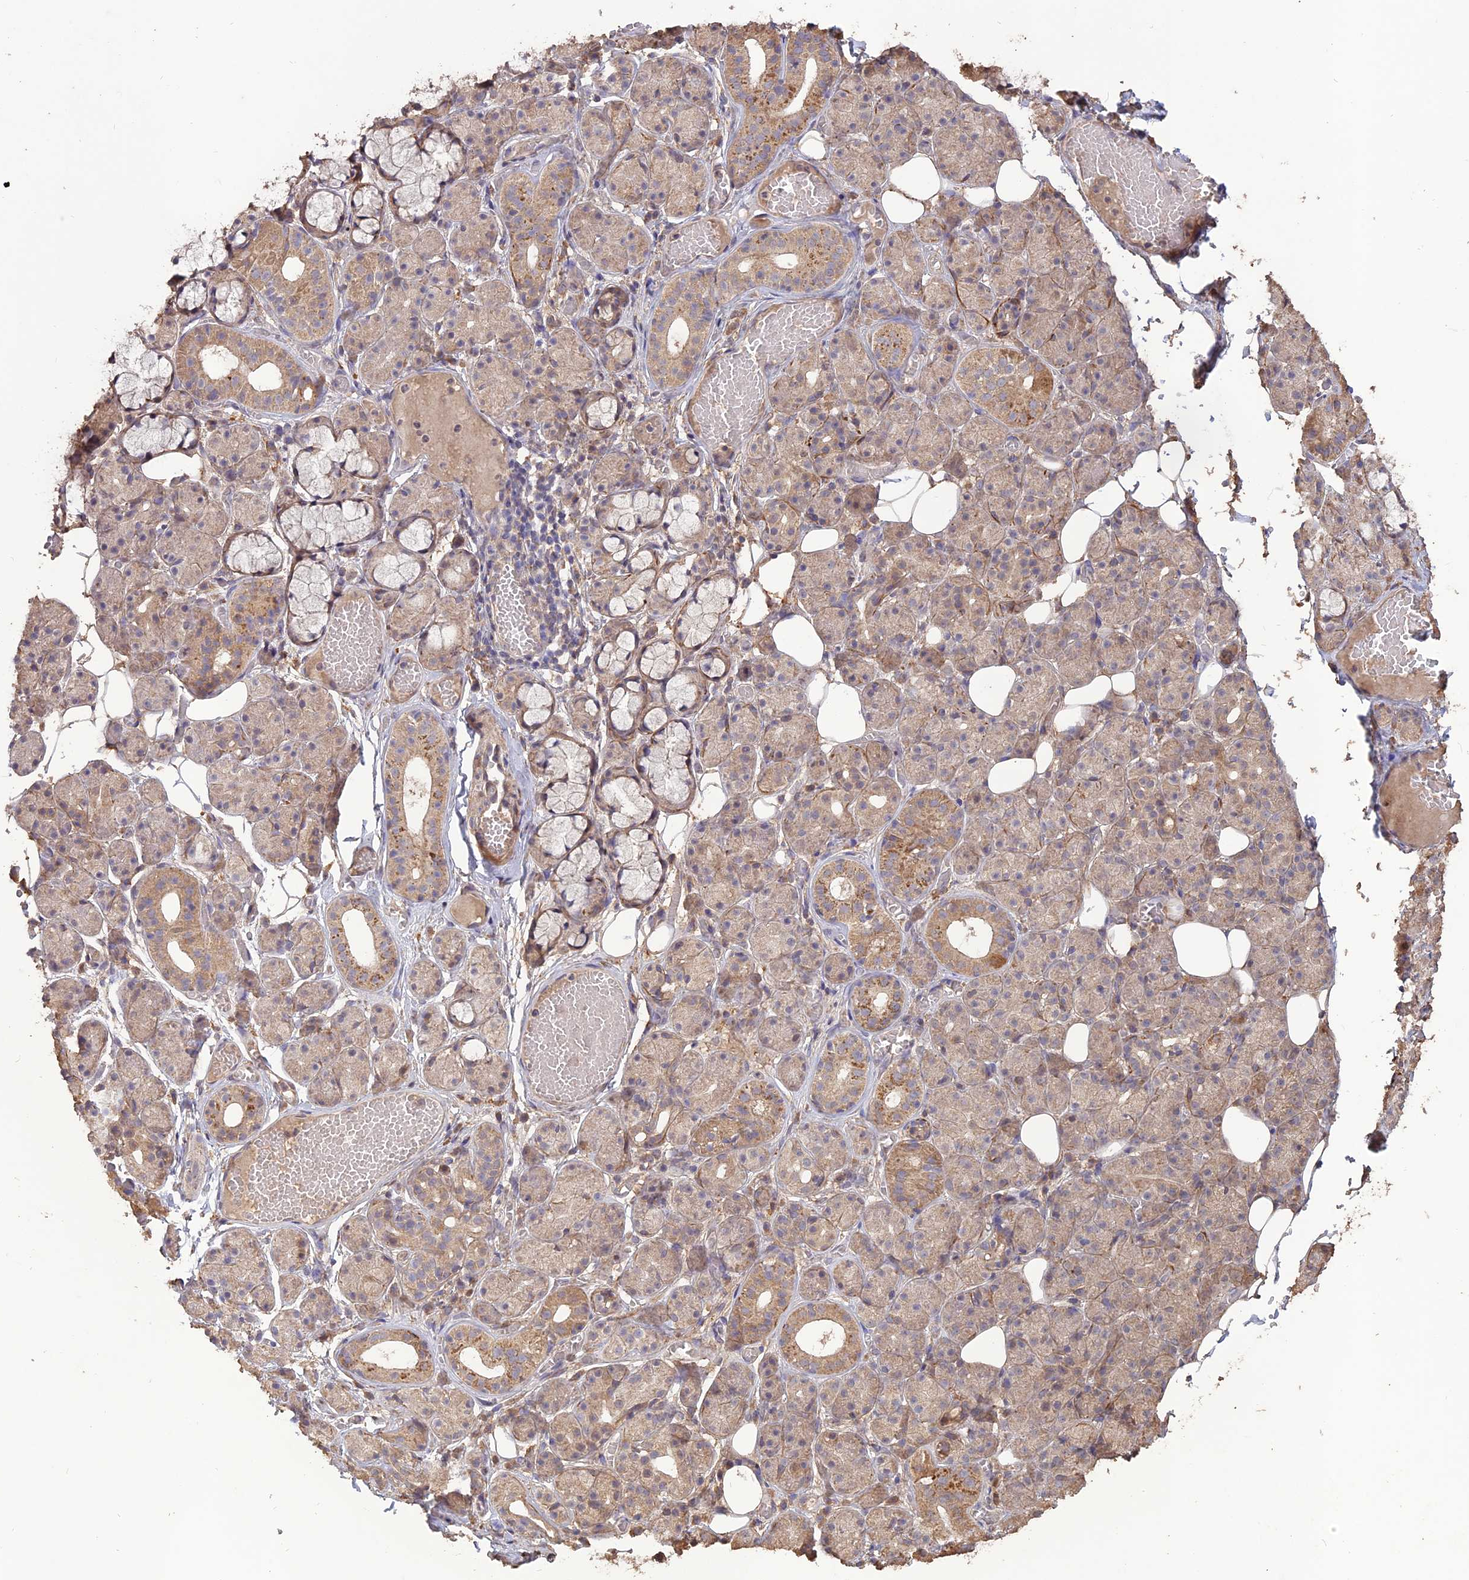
{"staining": {"intensity": "moderate", "quantity": "<25%", "location": "cytoplasmic/membranous"}, "tissue": "salivary gland", "cell_type": "Glandular cells", "image_type": "normal", "snomed": [{"axis": "morphology", "description": "Normal tissue, NOS"}, {"axis": "topography", "description": "Salivary gland"}], "caption": "Brown immunohistochemical staining in normal salivary gland reveals moderate cytoplasmic/membranous positivity in about <25% of glandular cells. (IHC, brightfield microscopy, high magnification).", "gene": "LAYN", "patient": {"sex": "male", "age": 63}}